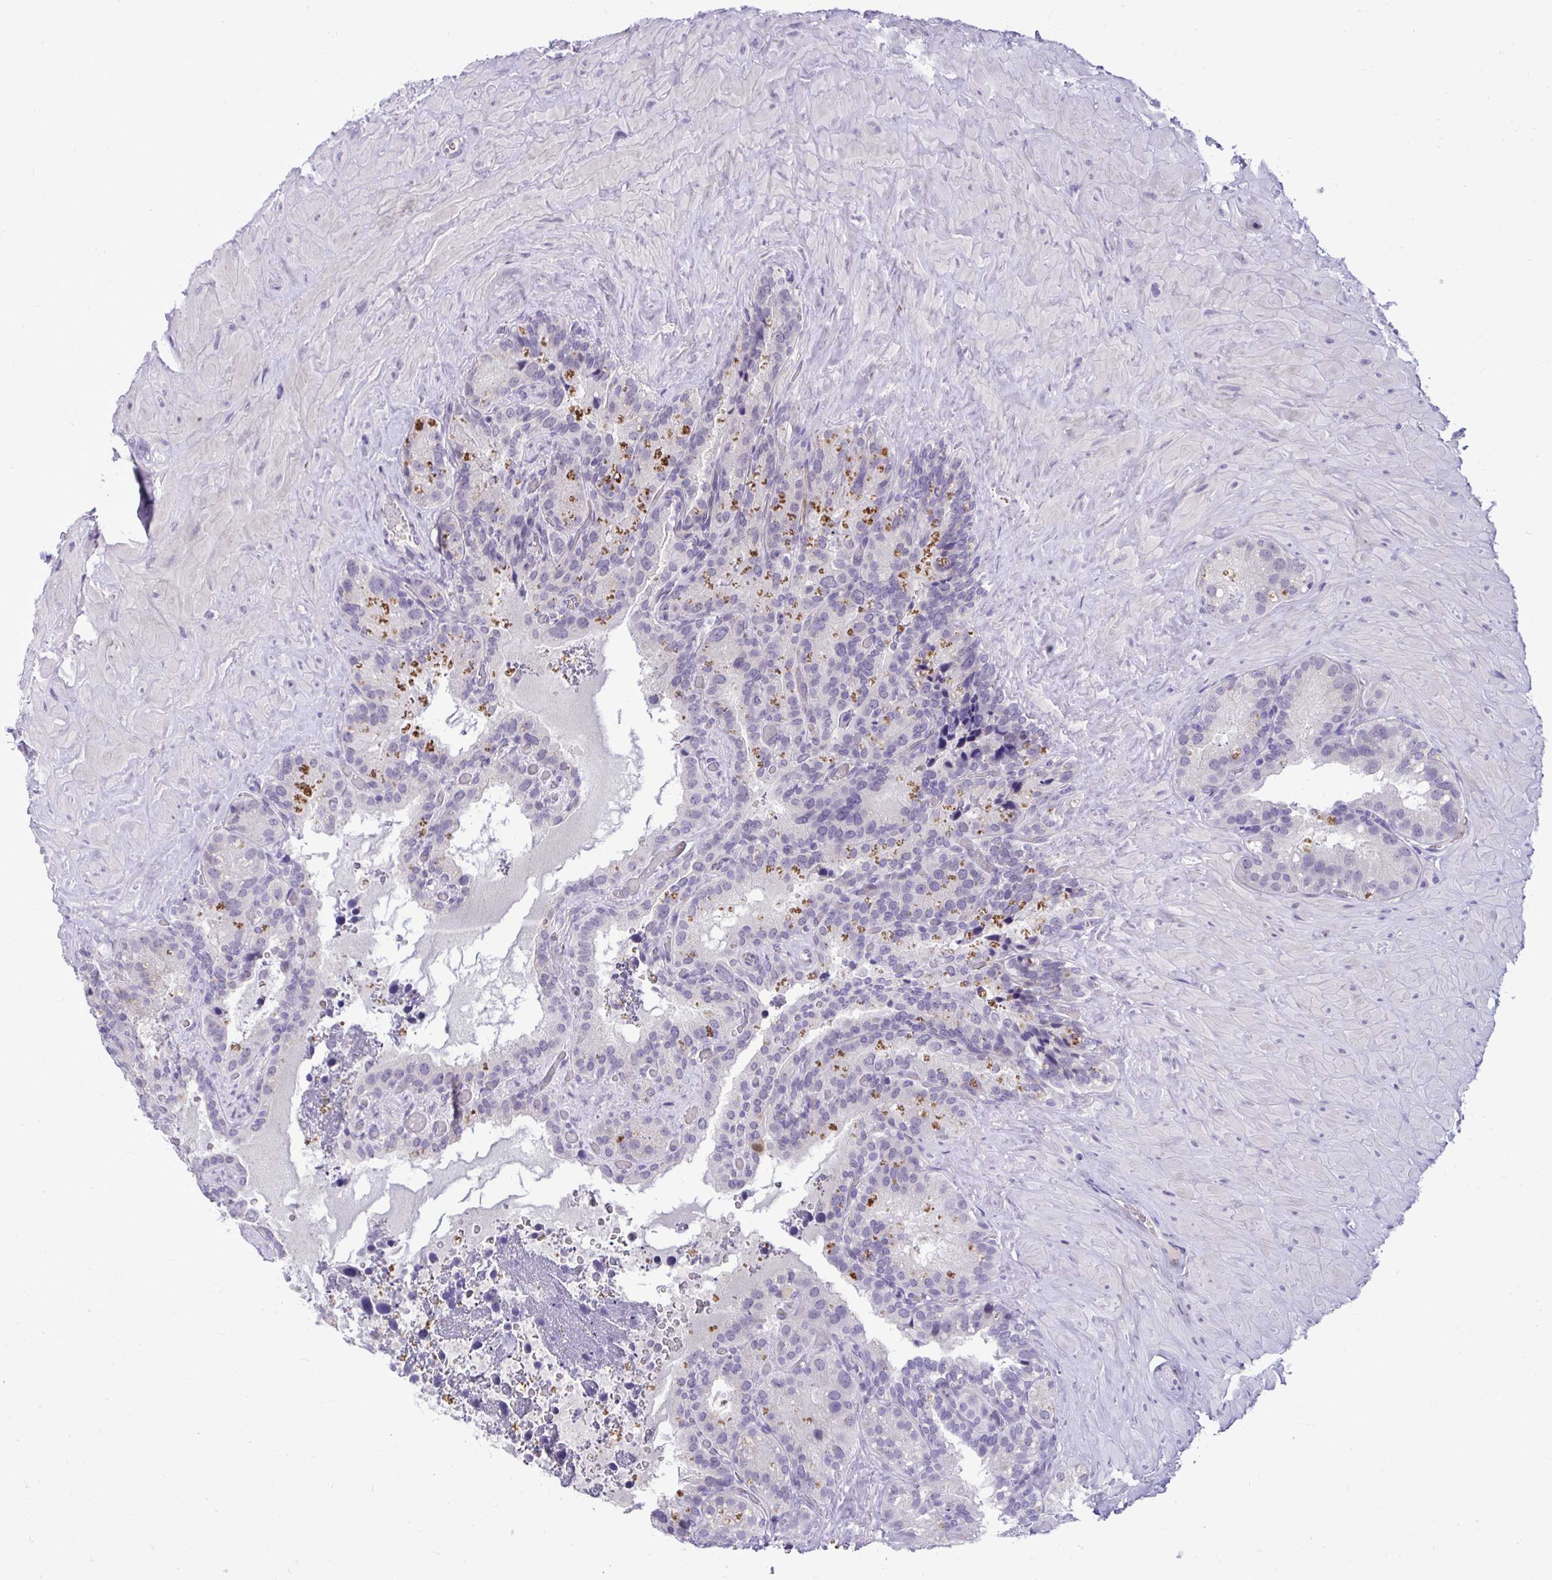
{"staining": {"intensity": "moderate", "quantity": "<25%", "location": "cytoplasmic/membranous"}, "tissue": "seminal vesicle", "cell_type": "Glandular cells", "image_type": "normal", "snomed": [{"axis": "morphology", "description": "Normal tissue, NOS"}, {"axis": "topography", "description": "Seminal veicle"}], "caption": "Unremarkable seminal vesicle reveals moderate cytoplasmic/membranous staining in about <25% of glandular cells, visualized by immunohistochemistry. (brown staining indicates protein expression, while blue staining denotes nuclei).", "gene": "CDC20", "patient": {"sex": "male", "age": 60}}